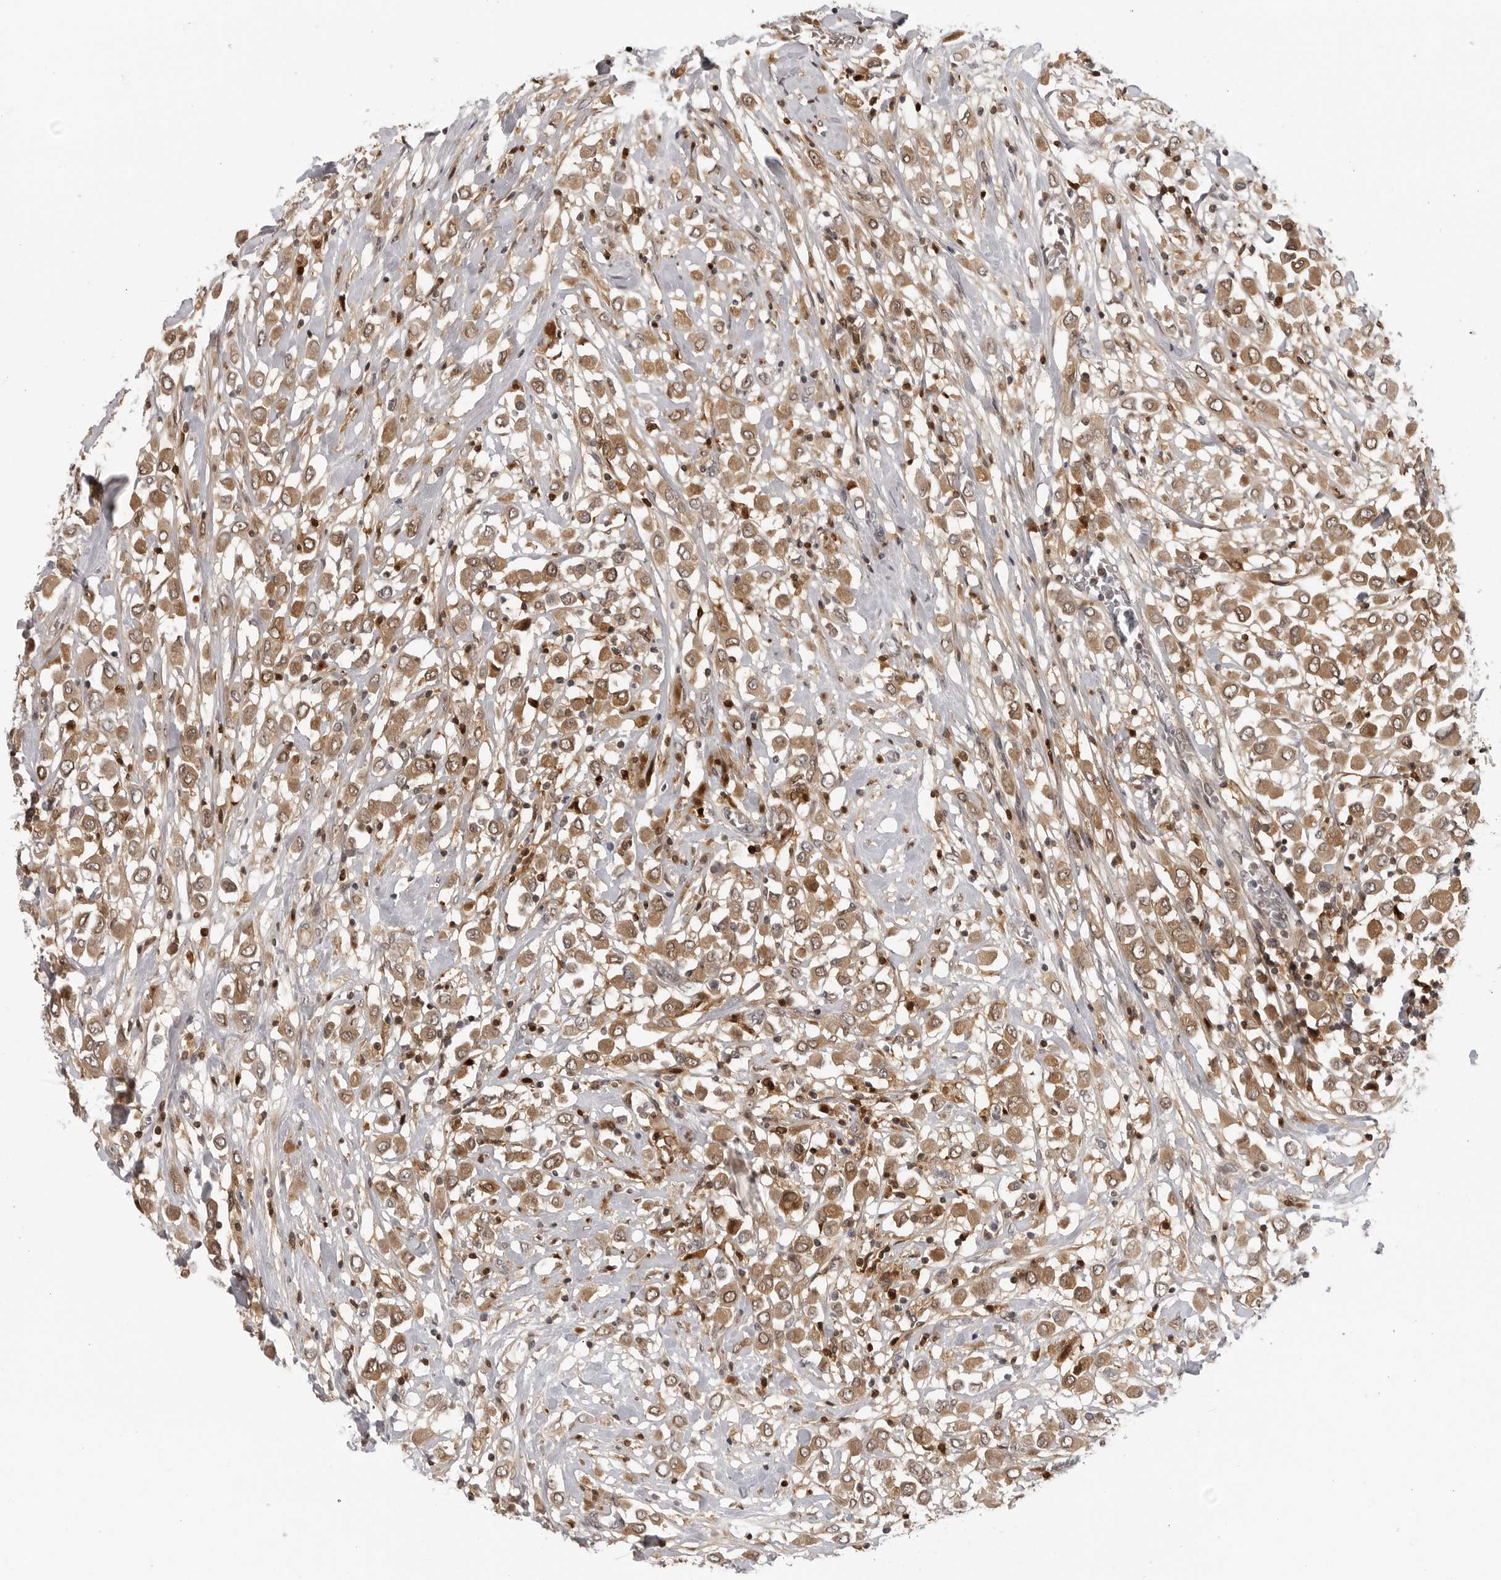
{"staining": {"intensity": "moderate", "quantity": ">75%", "location": "cytoplasmic/membranous"}, "tissue": "breast cancer", "cell_type": "Tumor cells", "image_type": "cancer", "snomed": [{"axis": "morphology", "description": "Duct carcinoma"}, {"axis": "topography", "description": "Breast"}], "caption": "Immunohistochemistry image of breast cancer (invasive ductal carcinoma) stained for a protein (brown), which shows medium levels of moderate cytoplasmic/membranous expression in approximately >75% of tumor cells.", "gene": "CTIF", "patient": {"sex": "female", "age": 61}}